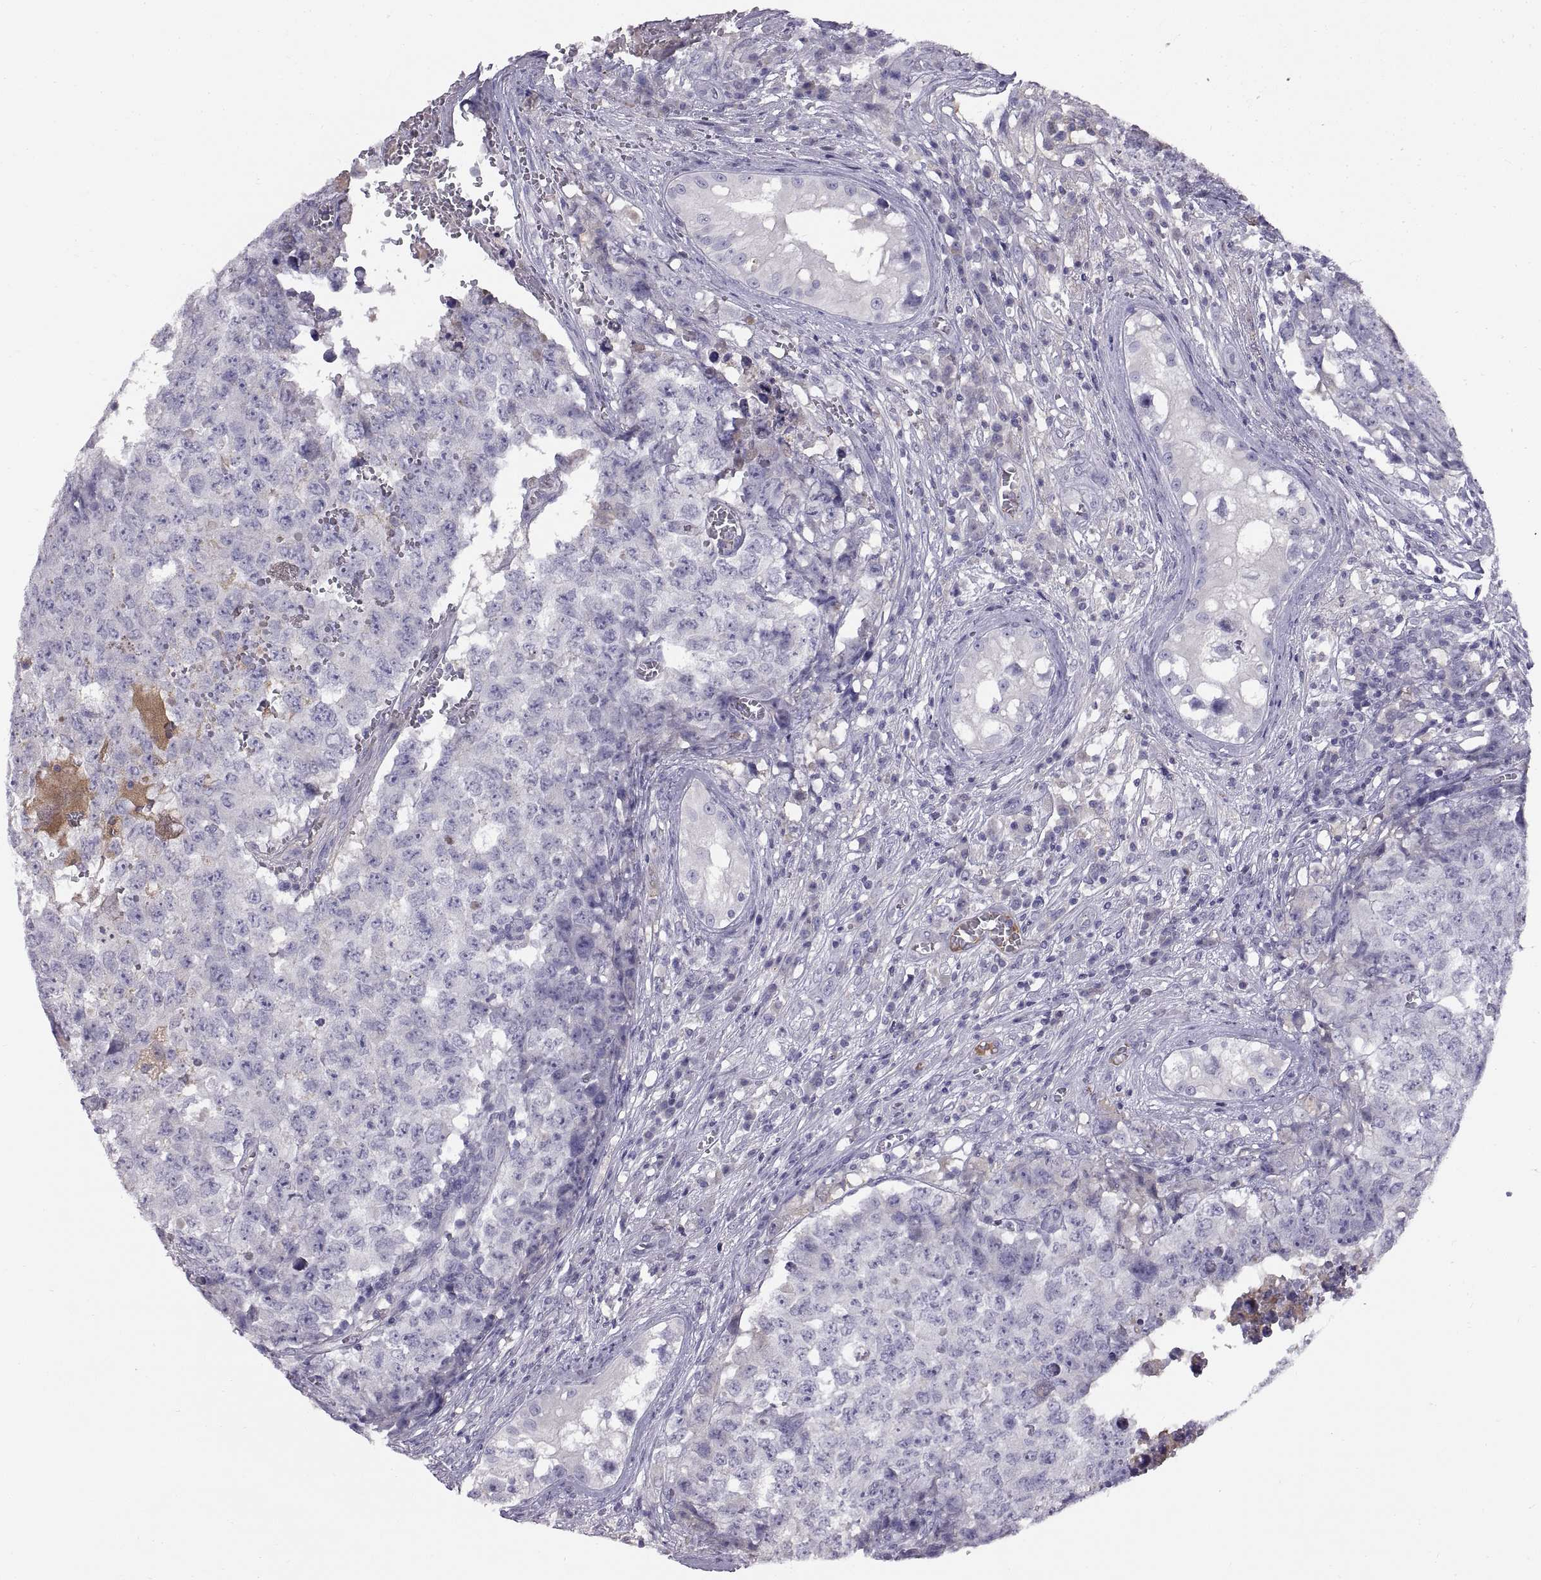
{"staining": {"intensity": "negative", "quantity": "none", "location": "none"}, "tissue": "testis cancer", "cell_type": "Tumor cells", "image_type": "cancer", "snomed": [{"axis": "morphology", "description": "Carcinoma, Embryonal, NOS"}, {"axis": "topography", "description": "Testis"}], "caption": "Testis embryonal carcinoma was stained to show a protein in brown. There is no significant staining in tumor cells.", "gene": "ADAM32", "patient": {"sex": "male", "age": 23}}